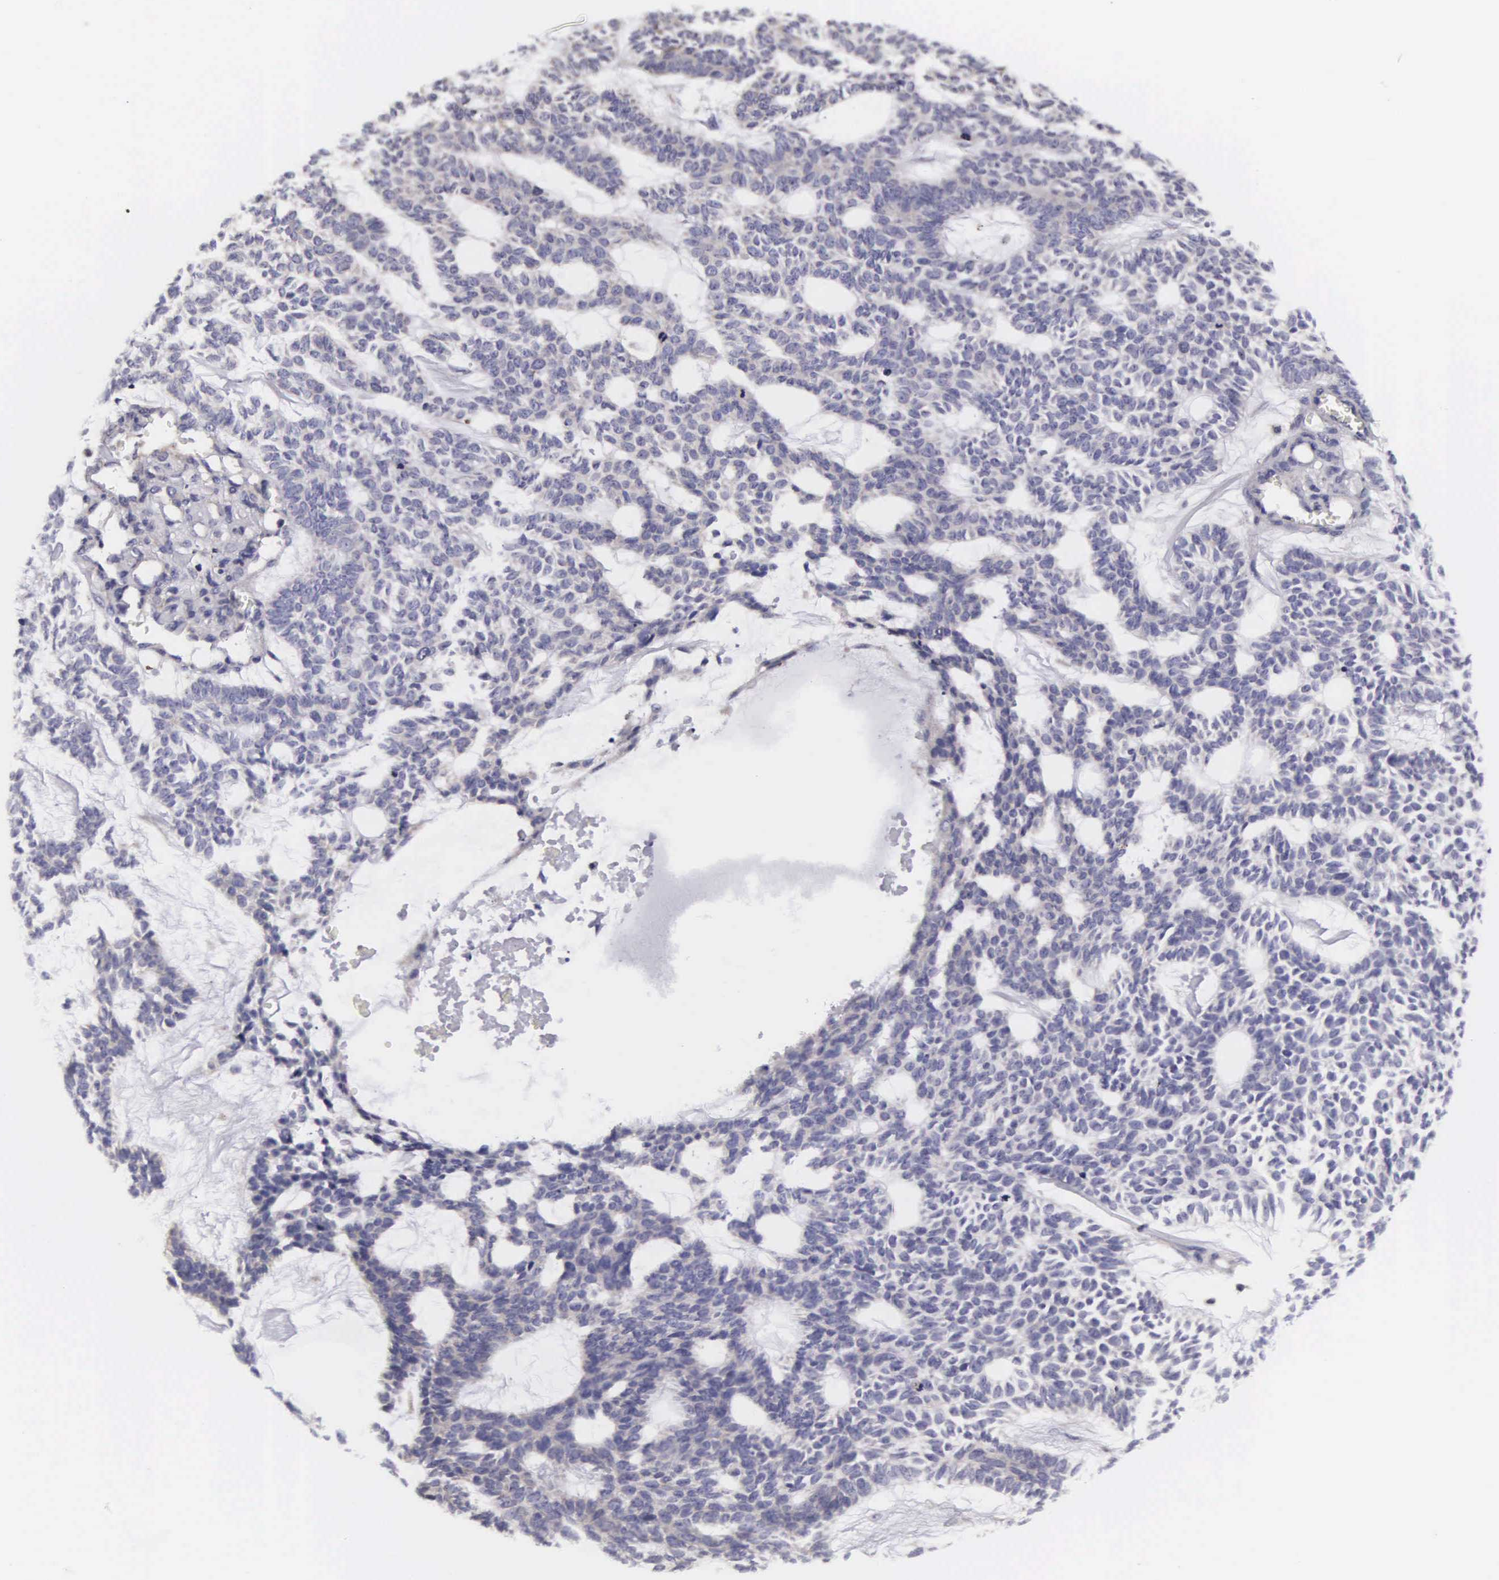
{"staining": {"intensity": "negative", "quantity": "none", "location": "none"}, "tissue": "skin cancer", "cell_type": "Tumor cells", "image_type": "cancer", "snomed": [{"axis": "morphology", "description": "Basal cell carcinoma"}, {"axis": "topography", "description": "Skin"}], "caption": "Tumor cells are negative for protein expression in human skin cancer.", "gene": "PSMA3", "patient": {"sex": "male", "age": 75}}